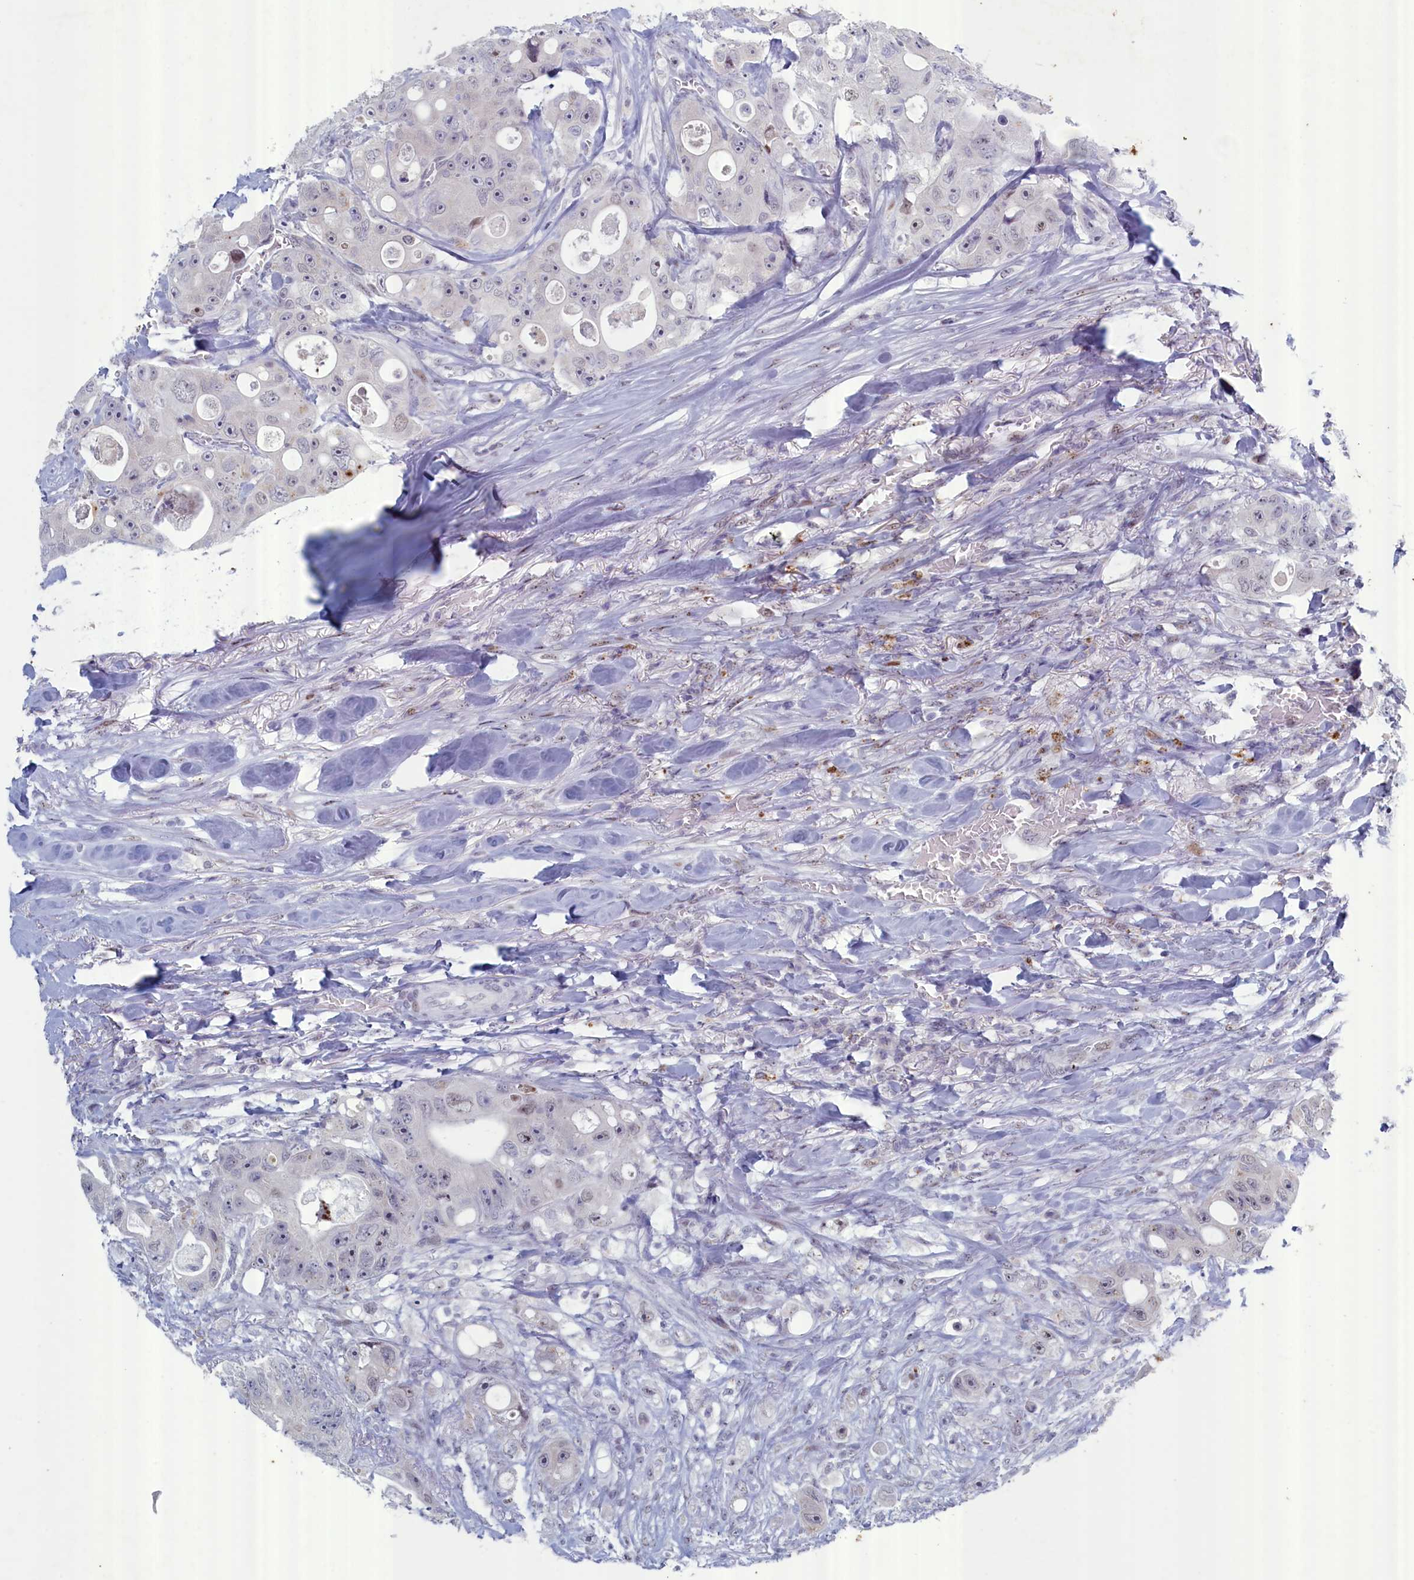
{"staining": {"intensity": "negative", "quantity": "none", "location": "none"}, "tissue": "colorectal cancer", "cell_type": "Tumor cells", "image_type": "cancer", "snomed": [{"axis": "morphology", "description": "Adenocarcinoma, NOS"}, {"axis": "topography", "description": "Colon"}], "caption": "Adenocarcinoma (colorectal) was stained to show a protein in brown. There is no significant staining in tumor cells.", "gene": "WDR76", "patient": {"sex": "female", "age": 46}}